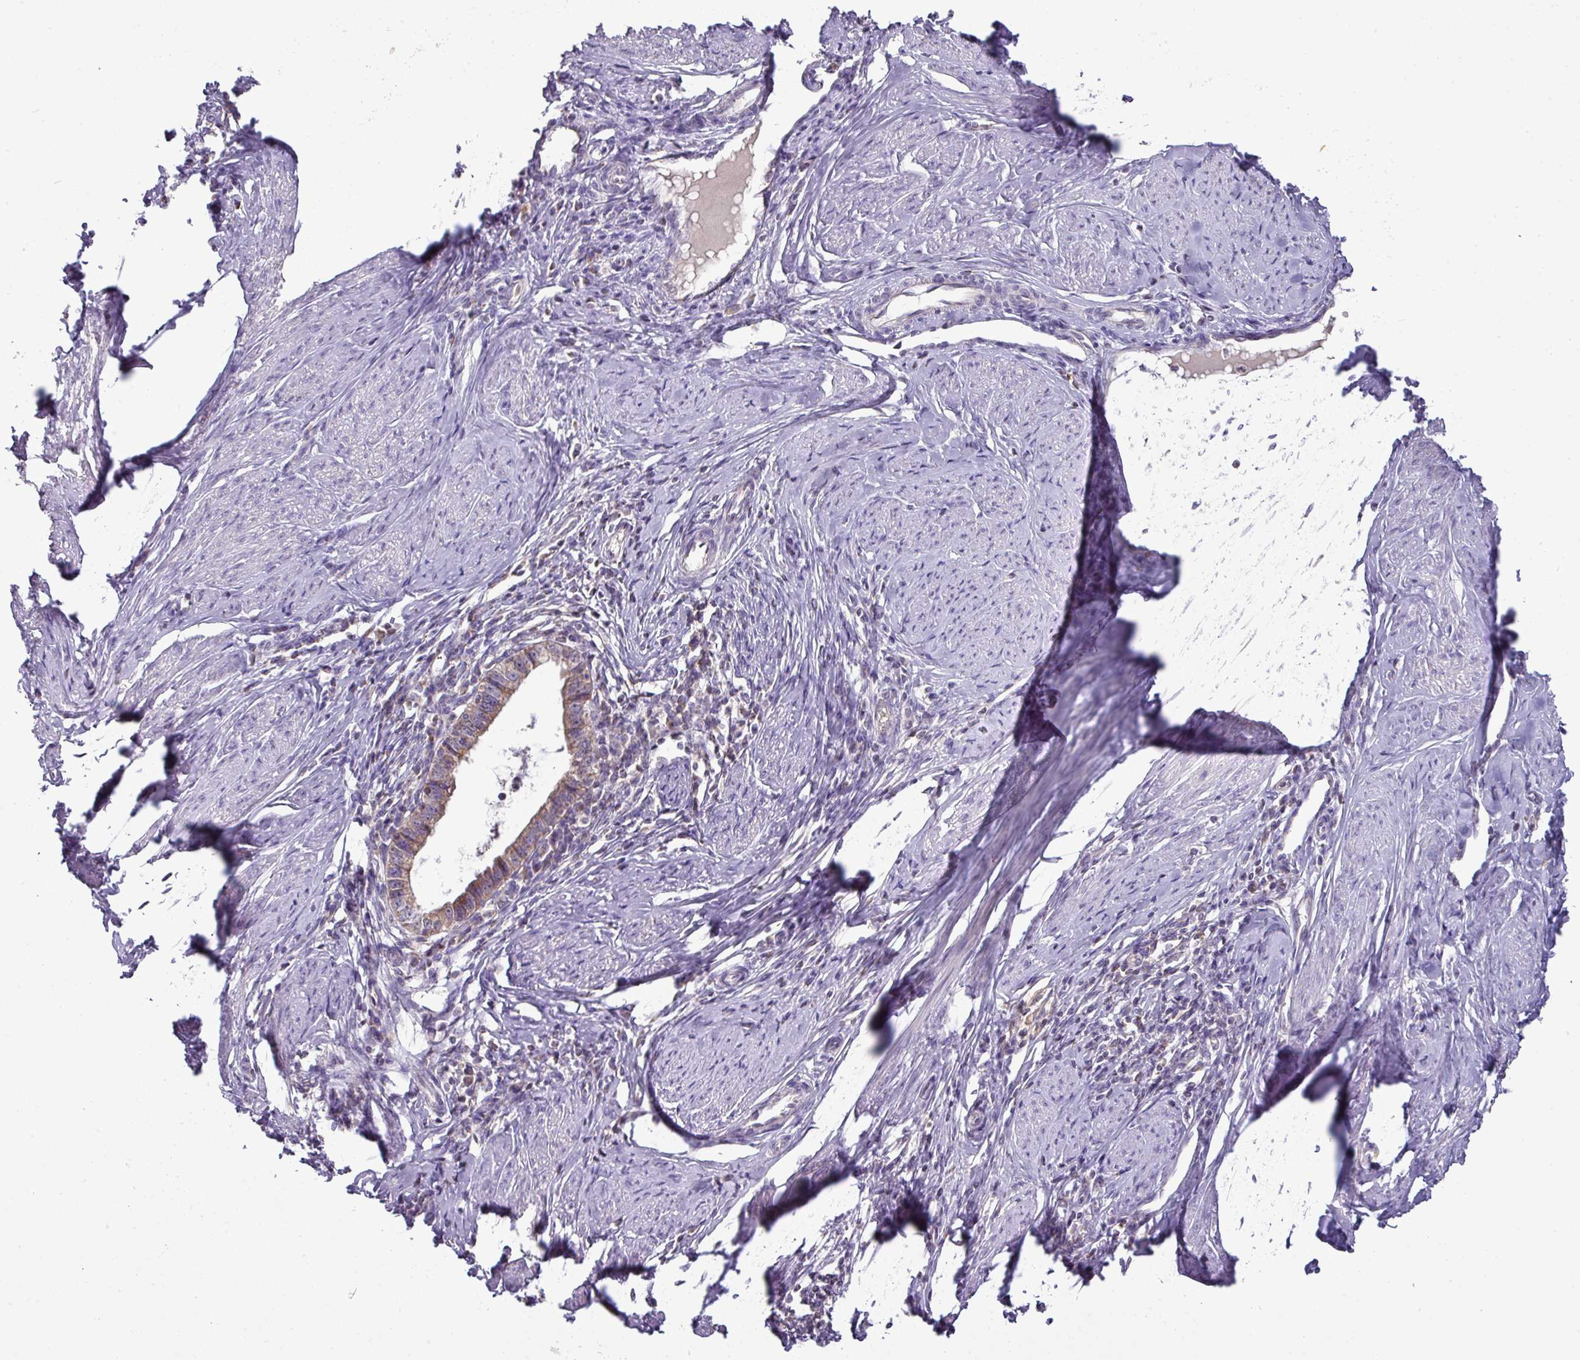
{"staining": {"intensity": "weak", "quantity": ">75%", "location": "cytoplasmic/membranous"}, "tissue": "cervical cancer", "cell_type": "Tumor cells", "image_type": "cancer", "snomed": [{"axis": "morphology", "description": "Adenocarcinoma, NOS"}, {"axis": "topography", "description": "Cervix"}], "caption": "Immunohistochemical staining of adenocarcinoma (cervical) demonstrates low levels of weak cytoplasmic/membranous protein staining in about >75% of tumor cells. The staining is performed using DAB (3,3'-diaminobenzidine) brown chromogen to label protein expression. The nuclei are counter-stained blue using hematoxylin.", "gene": "TRAPPC1", "patient": {"sex": "female", "age": 36}}